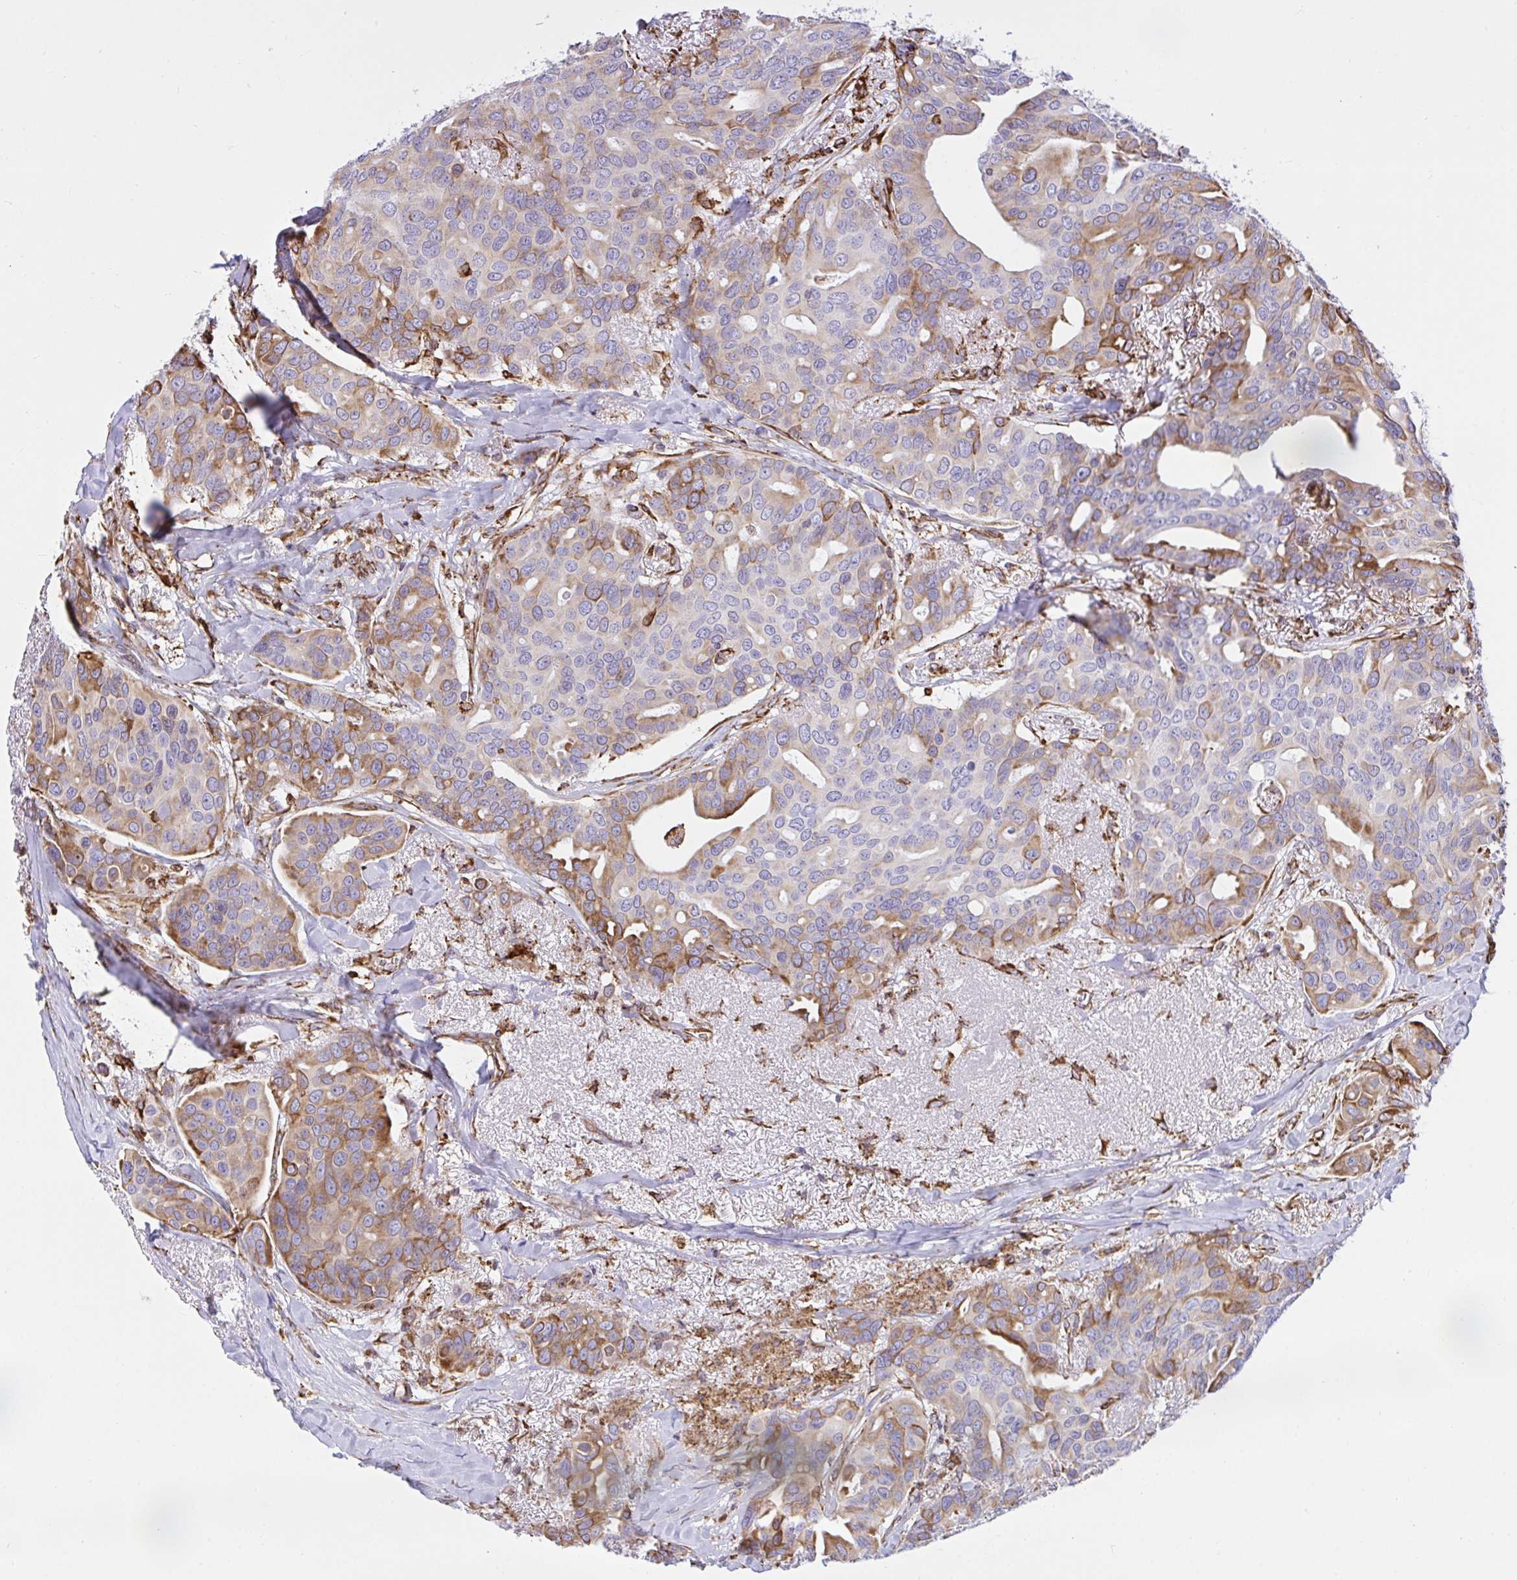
{"staining": {"intensity": "moderate", "quantity": "<25%", "location": "cytoplasmic/membranous"}, "tissue": "breast cancer", "cell_type": "Tumor cells", "image_type": "cancer", "snomed": [{"axis": "morphology", "description": "Duct carcinoma"}, {"axis": "topography", "description": "Breast"}], "caption": "A high-resolution image shows immunohistochemistry staining of breast cancer (infiltrating ductal carcinoma), which shows moderate cytoplasmic/membranous positivity in about <25% of tumor cells.", "gene": "CLGN", "patient": {"sex": "female", "age": 54}}